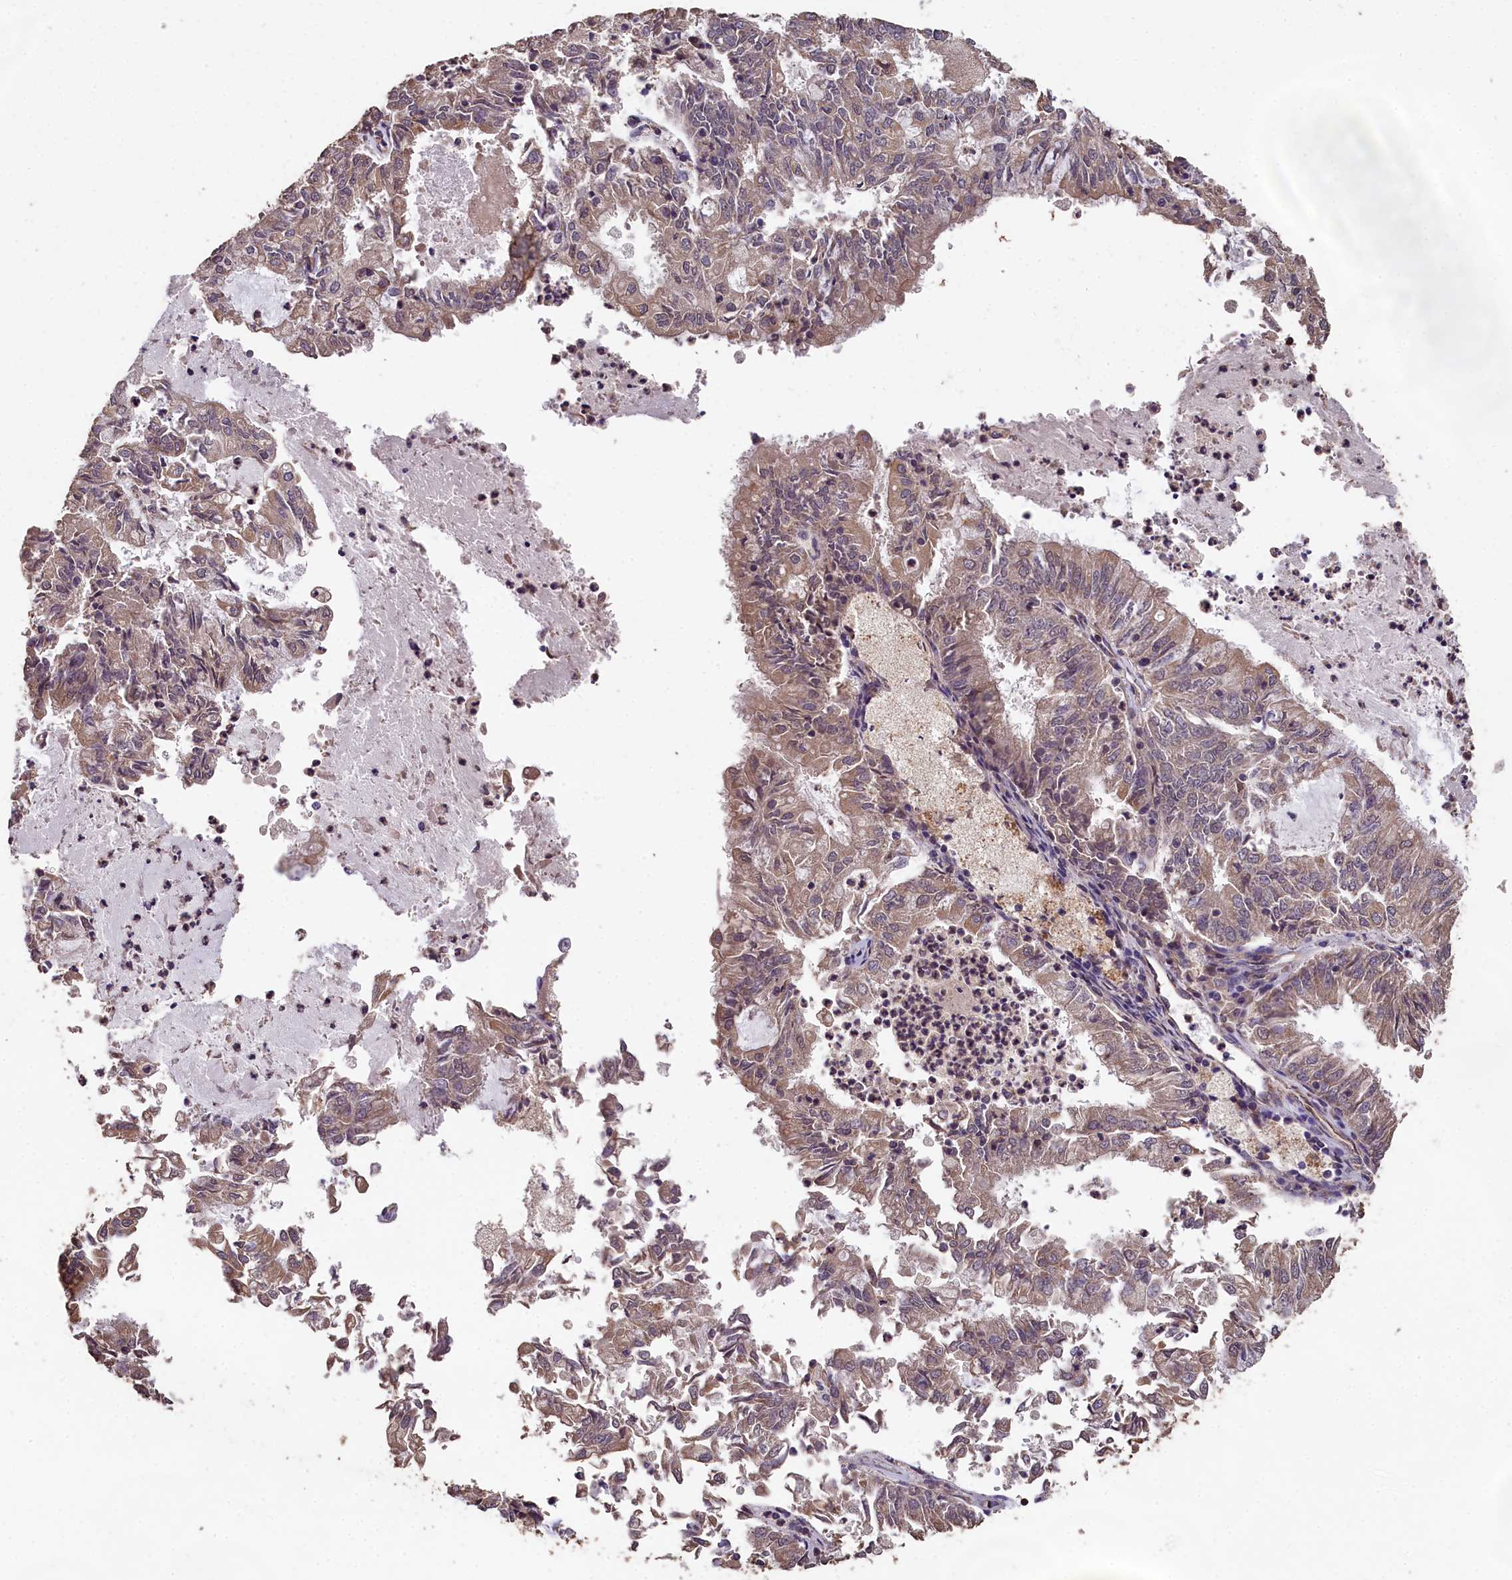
{"staining": {"intensity": "weak", "quantity": "25%-75%", "location": "cytoplasmic/membranous"}, "tissue": "endometrial cancer", "cell_type": "Tumor cells", "image_type": "cancer", "snomed": [{"axis": "morphology", "description": "Adenocarcinoma, NOS"}, {"axis": "topography", "description": "Endometrium"}], "caption": "This is an image of immunohistochemistry staining of adenocarcinoma (endometrial), which shows weak staining in the cytoplasmic/membranous of tumor cells.", "gene": "CHD9", "patient": {"sex": "female", "age": 57}}